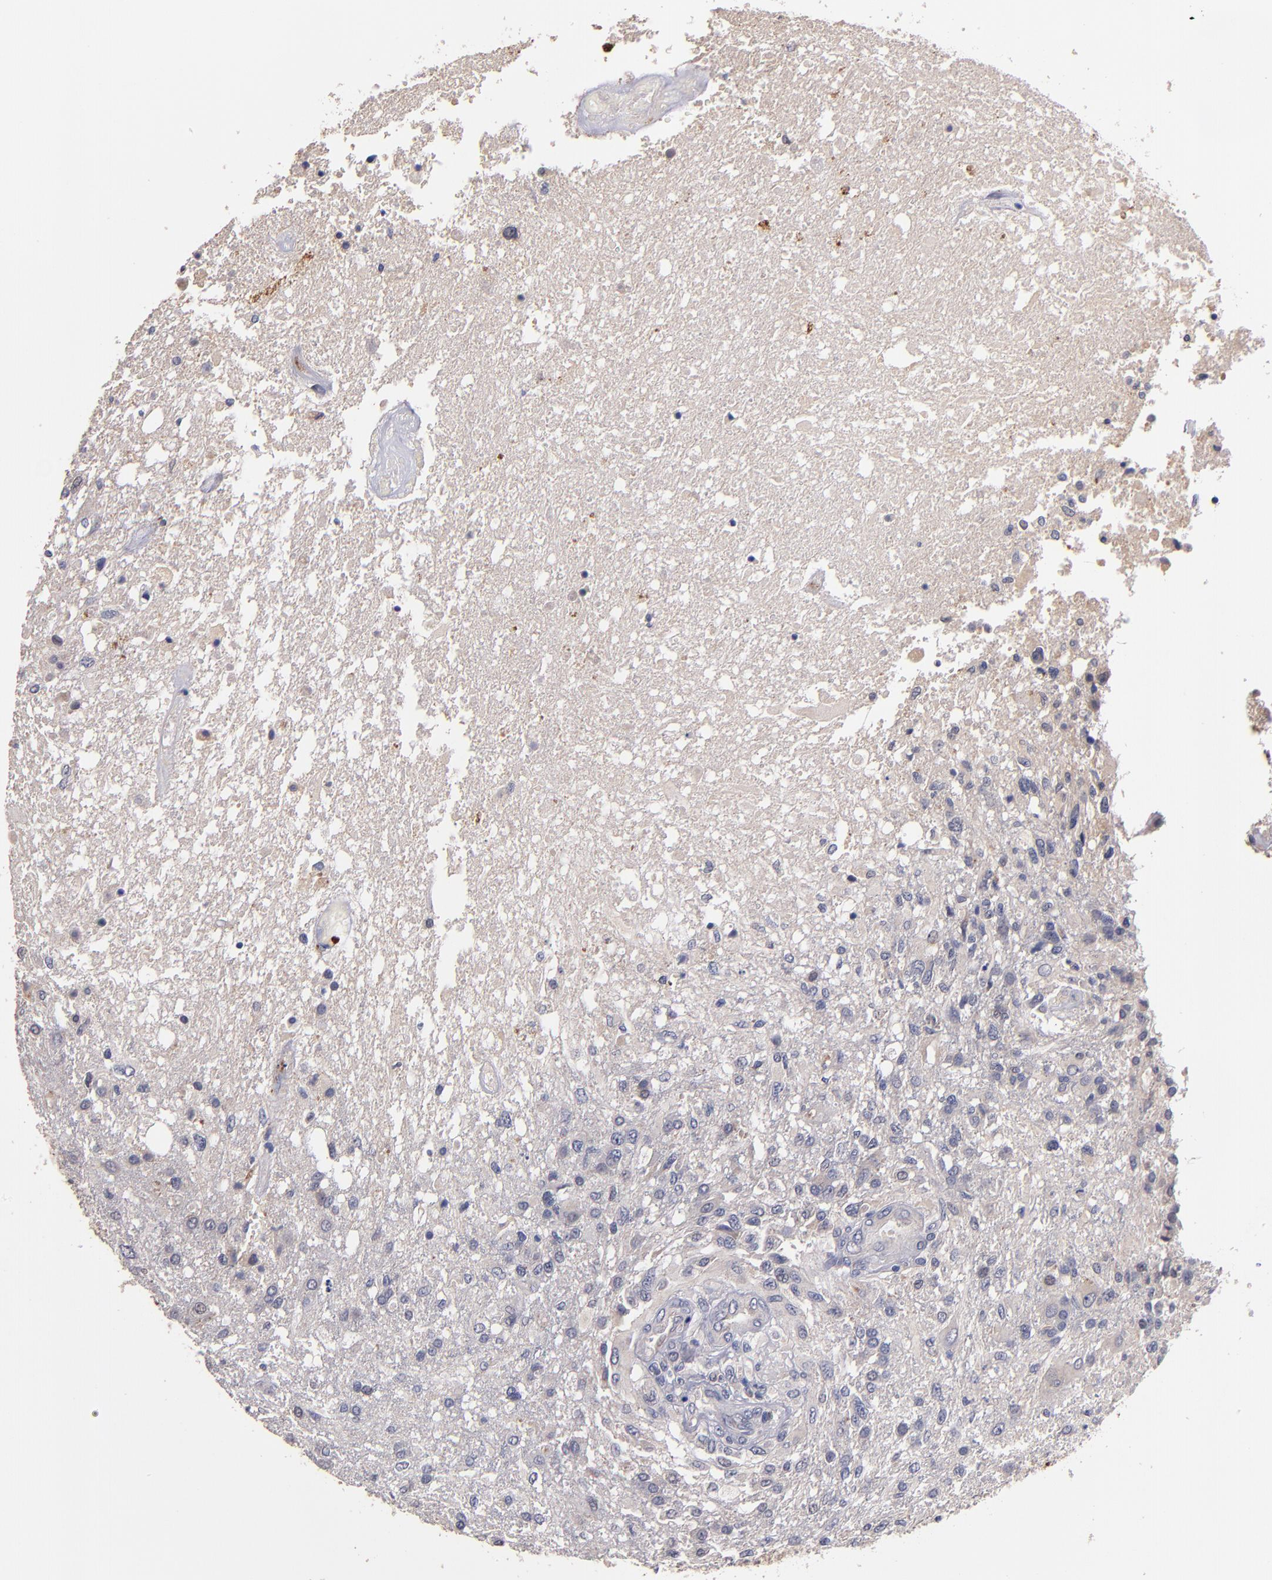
{"staining": {"intensity": "negative", "quantity": "none", "location": "none"}, "tissue": "glioma", "cell_type": "Tumor cells", "image_type": "cancer", "snomed": [{"axis": "morphology", "description": "Glioma, malignant, High grade"}, {"axis": "topography", "description": "Cerebral cortex"}], "caption": "High magnification brightfield microscopy of high-grade glioma (malignant) stained with DAB (brown) and counterstained with hematoxylin (blue): tumor cells show no significant positivity.", "gene": "TTLL12", "patient": {"sex": "male", "age": 79}}